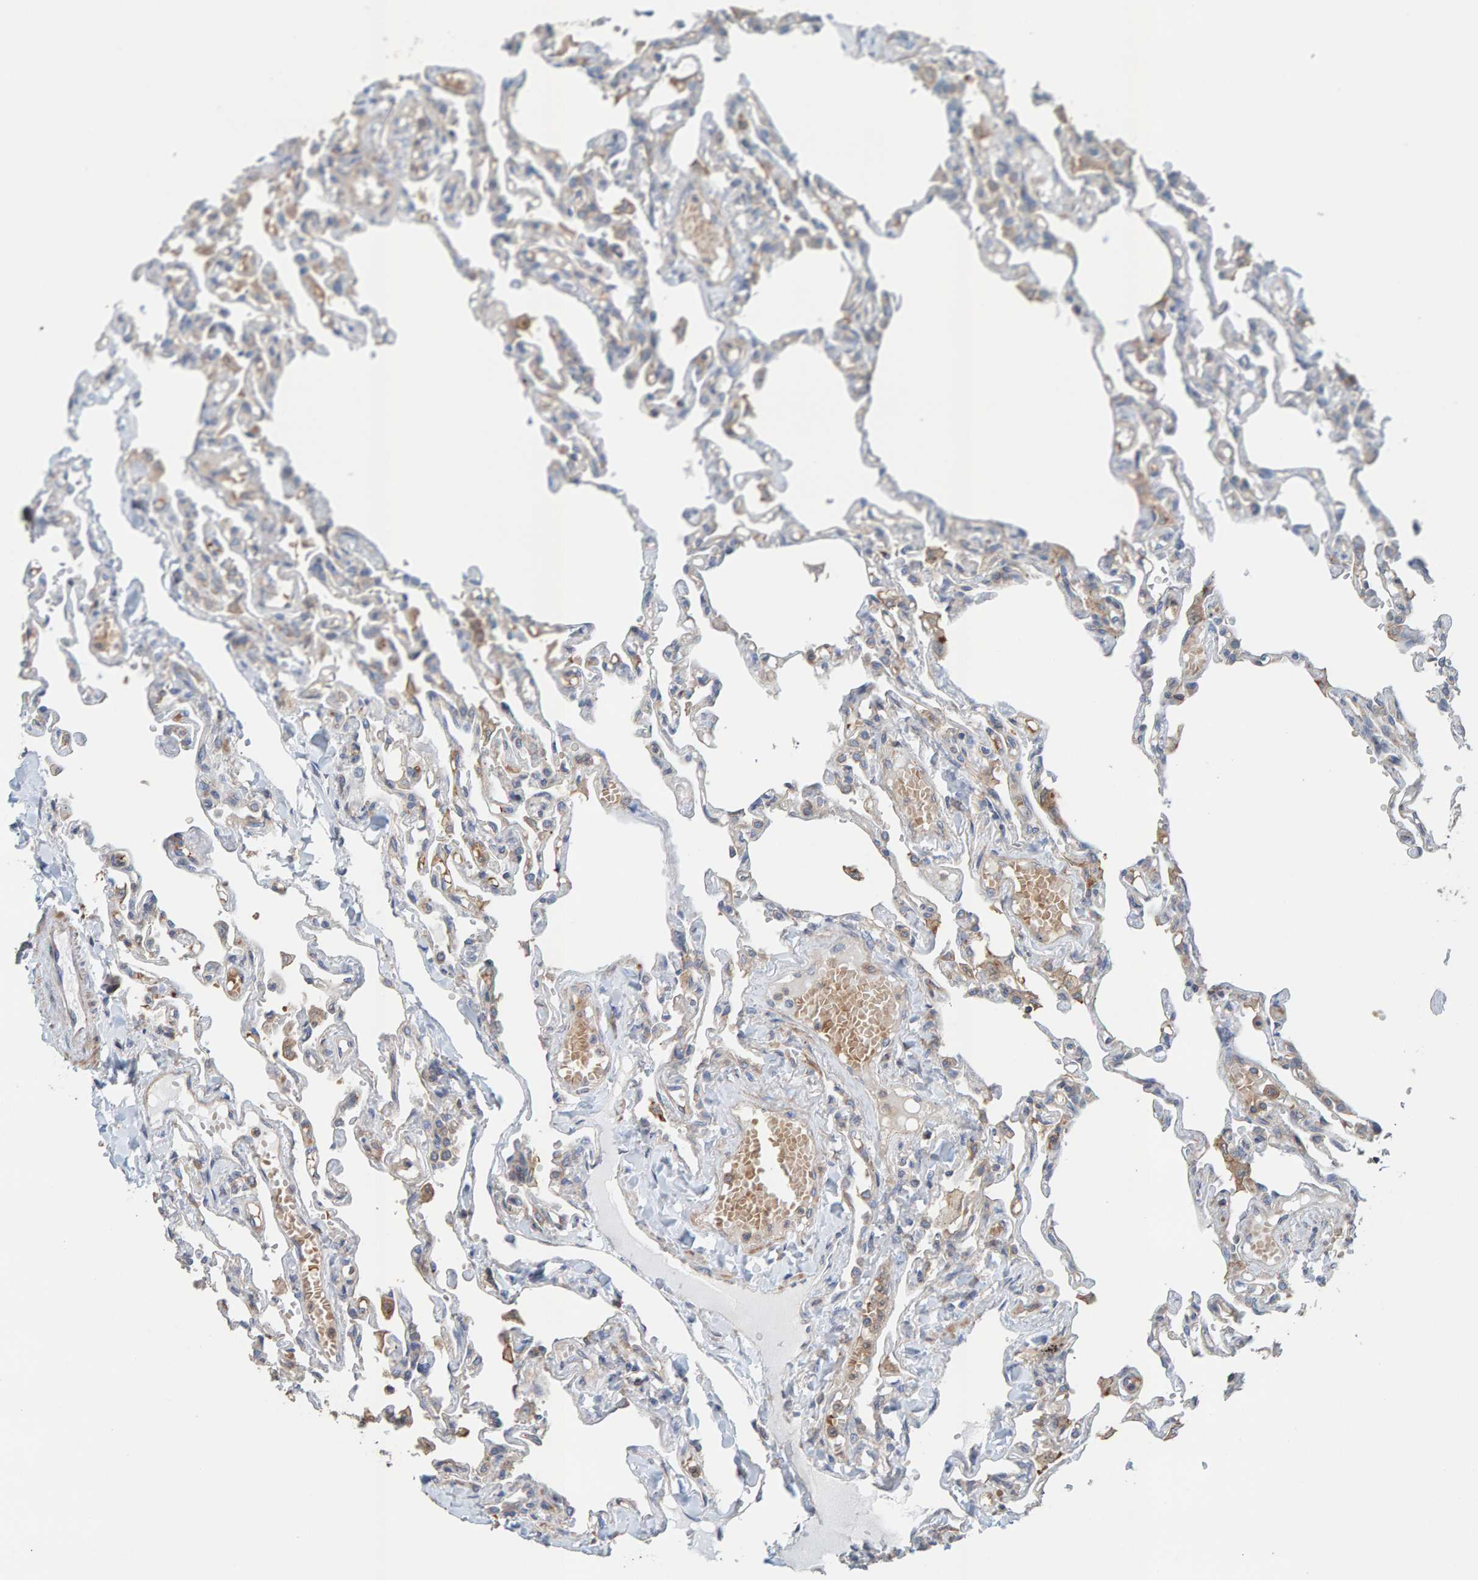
{"staining": {"intensity": "moderate", "quantity": "25%-75%", "location": "cytoplasmic/membranous"}, "tissue": "lung", "cell_type": "Alveolar cells", "image_type": "normal", "snomed": [{"axis": "morphology", "description": "Normal tissue, NOS"}, {"axis": "topography", "description": "Lung"}], "caption": "Human lung stained with a brown dye demonstrates moderate cytoplasmic/membranous positive expression in about 25%-75% of alveolar cells.", "gene": "UBAP1", "patient": {"sex": "male", "age": 21}}